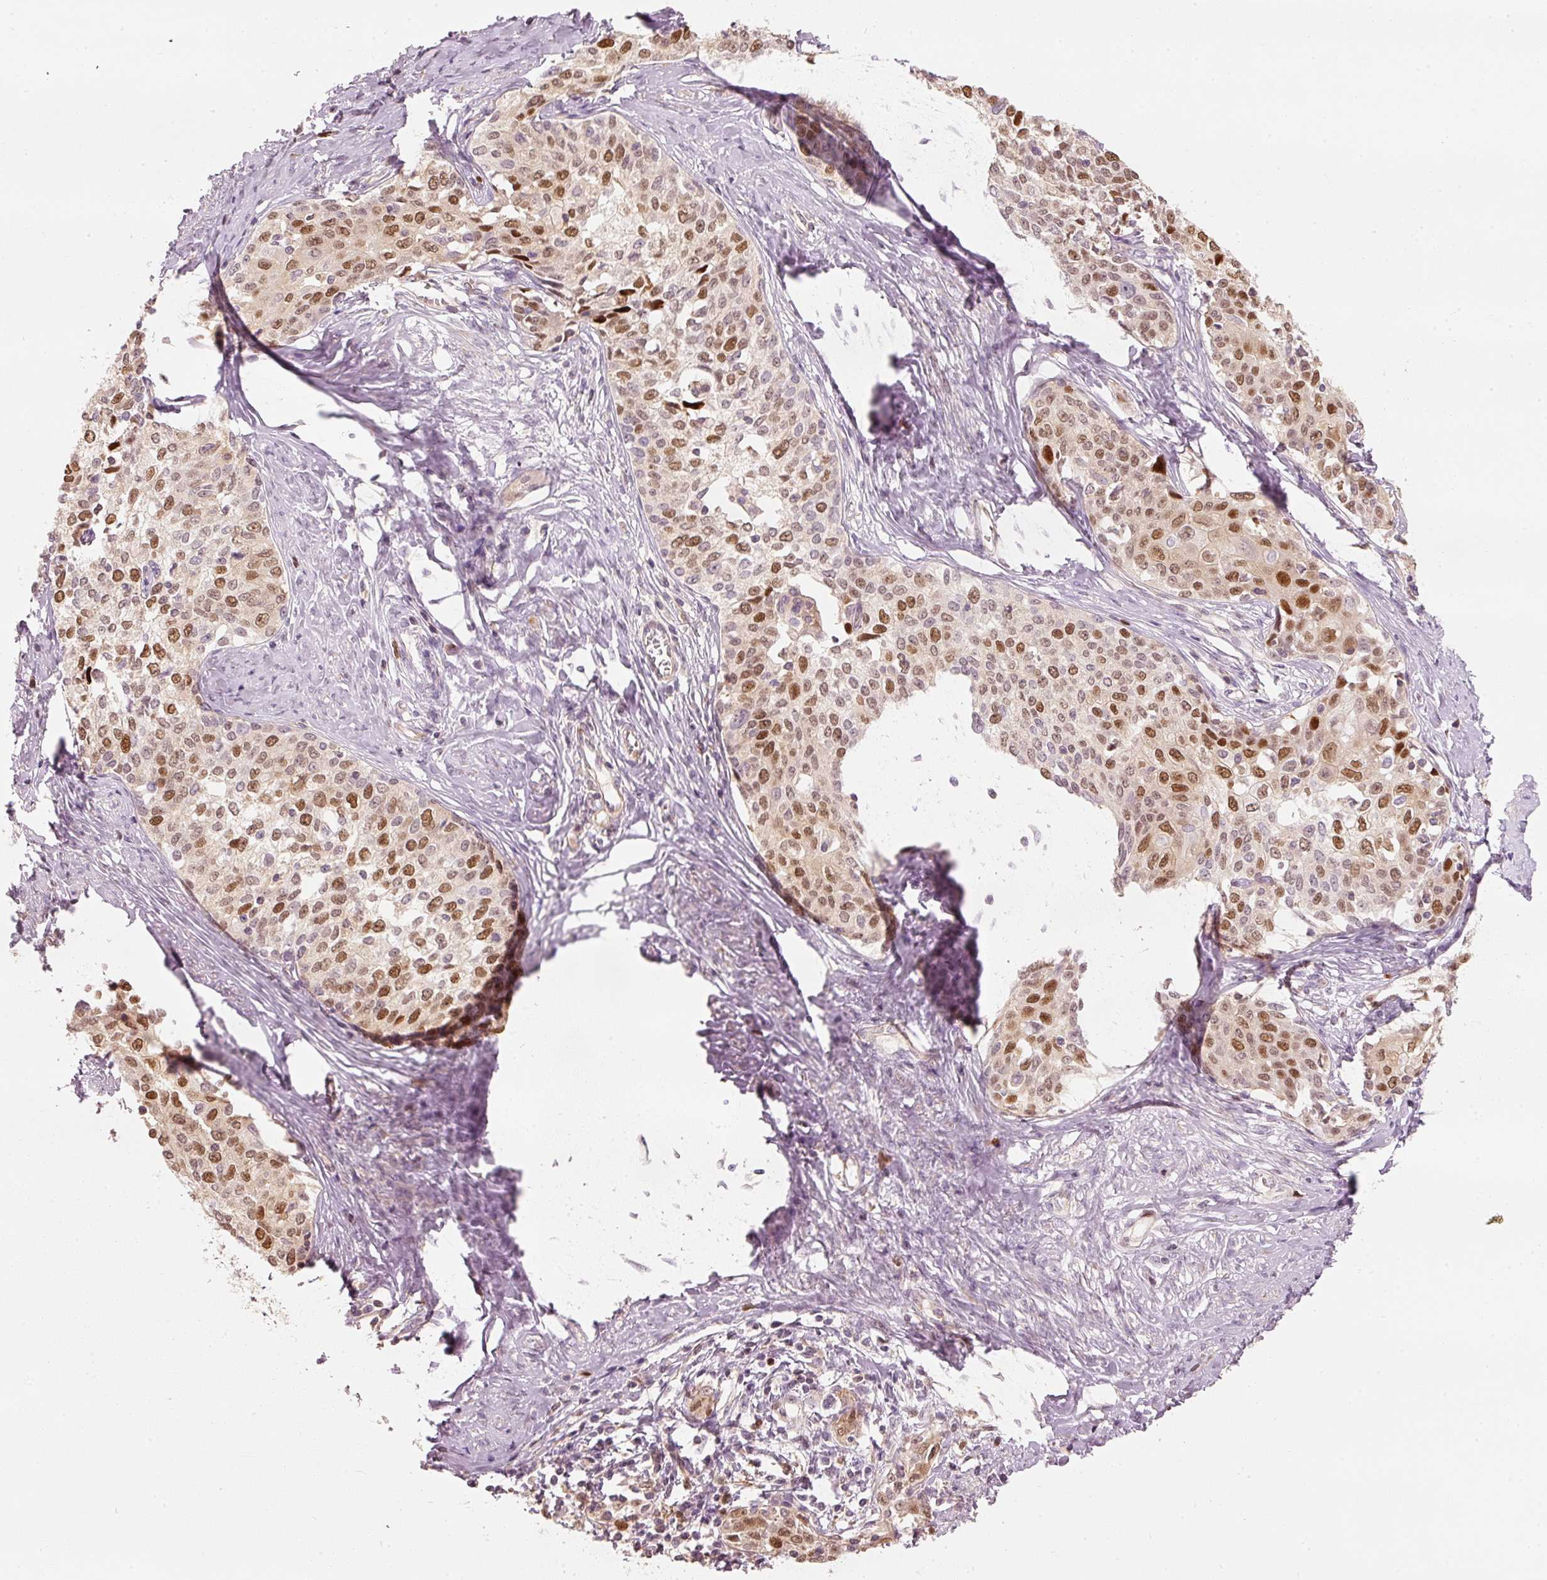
{"staining": {"intensity": "moderate", "quantity": ">75%", "location": "nuclear"}, "tissue": "cervical cancer", "cell_type": "Tumor cells", "image_type": "cancer", "snomed": [{"axis": "morphology", "description": "Squamous cell carcinoma, NOS"}, {"axis": "morphology", "description": "Adenocarcinoma, NOS"}, {"axis": "topography", "description": "Cervix"}], "caption": "Protein expression analysis of human cervical adenocarcinoma reveals moderate nuclear expression in about >75% of tumor cells.", "gene": "TREX2", "patient": {"sex": "female", "age": 52}}